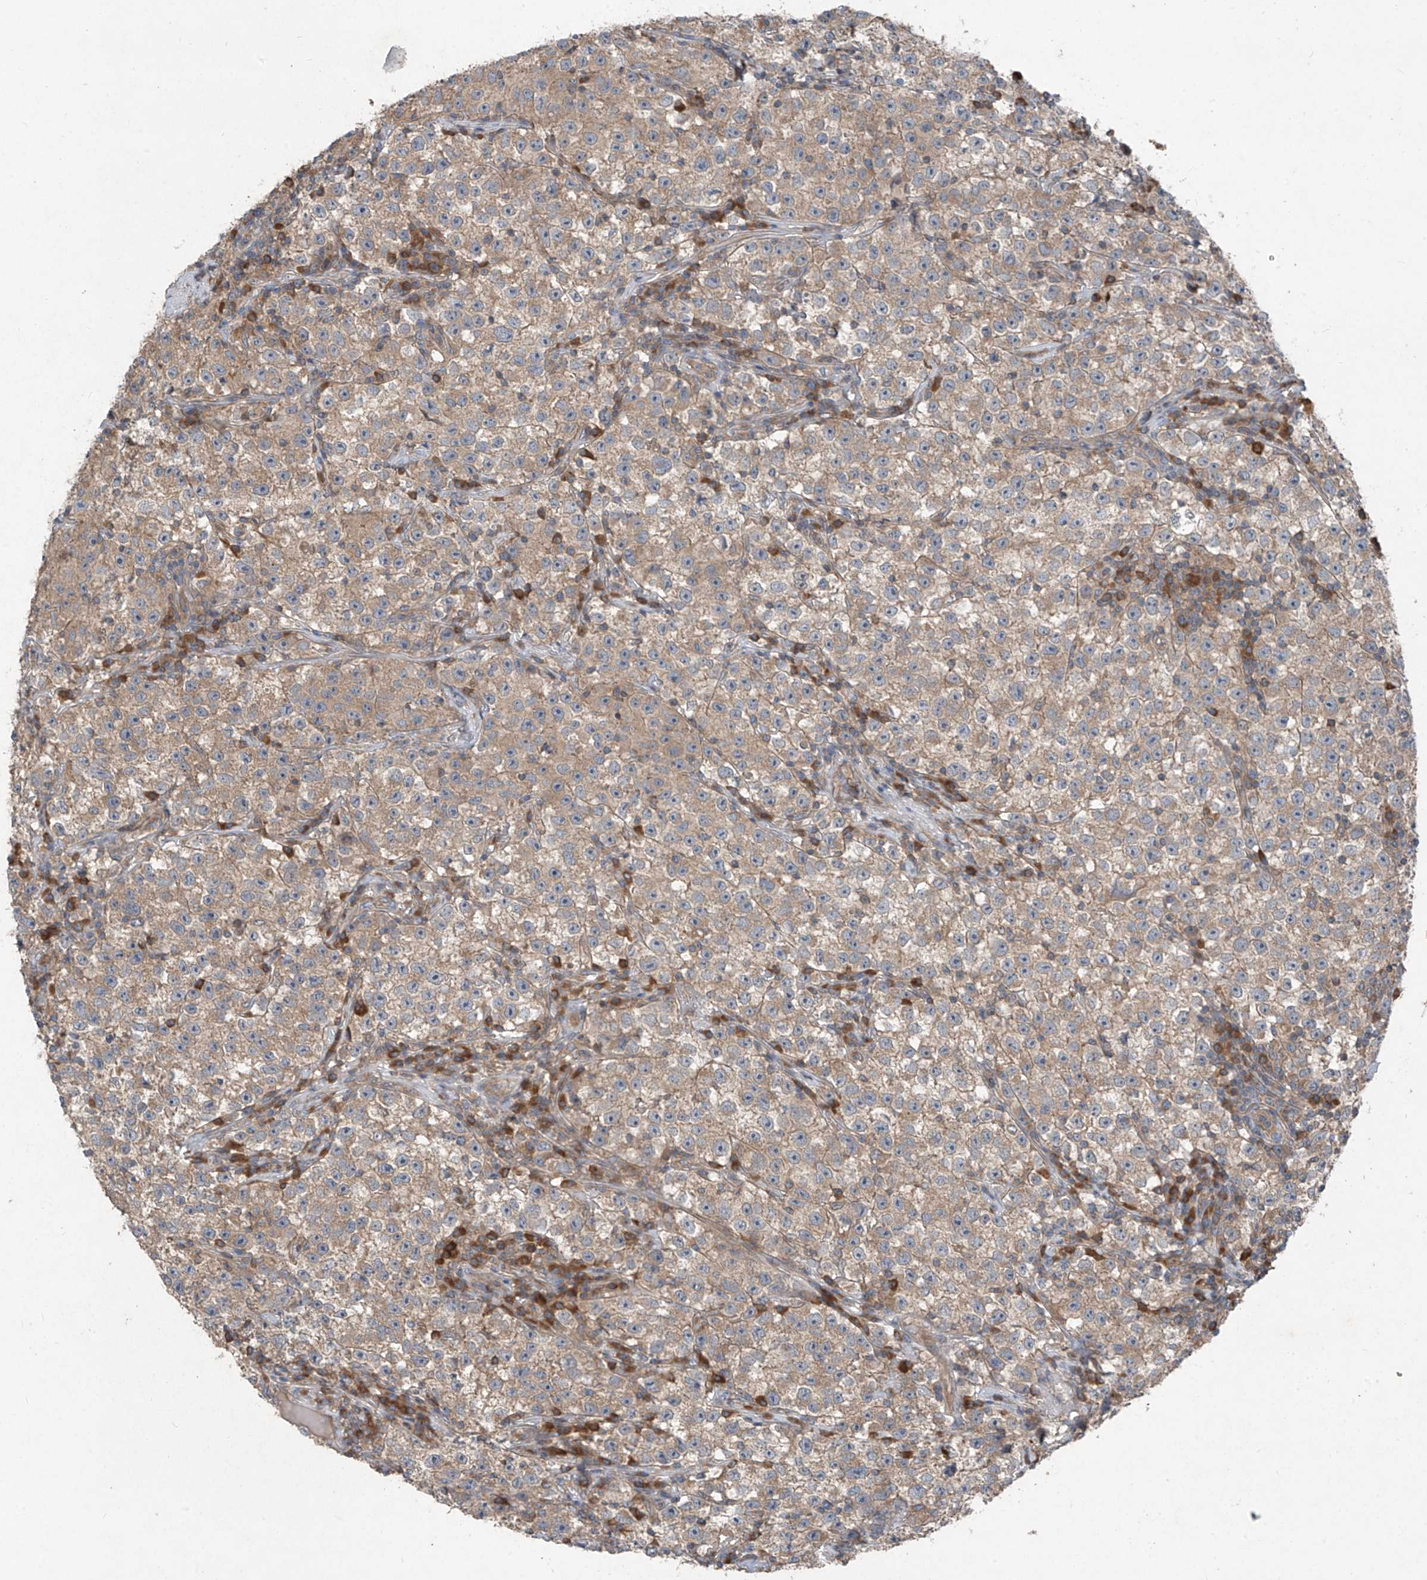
{"staining": {"intensity": "weak", "quantity": ">75%", "location": "cytoplasmic/membranous"}, "tissue": "testis cancer", "cell_type": "Tumor cells", "image_type": "cancer", "snomed": [{"axis": "morphology", "description": "Seminoma, NOS"}, {"axis": "topography", "description": "Testis"}], "caption": "A brown stain highlights weak cytoplasmic/membranous expression of a protein in human testis cancer tumor cells.", "gene": "FOXRED2", "patient": {"sex": "male", "age": 22}}